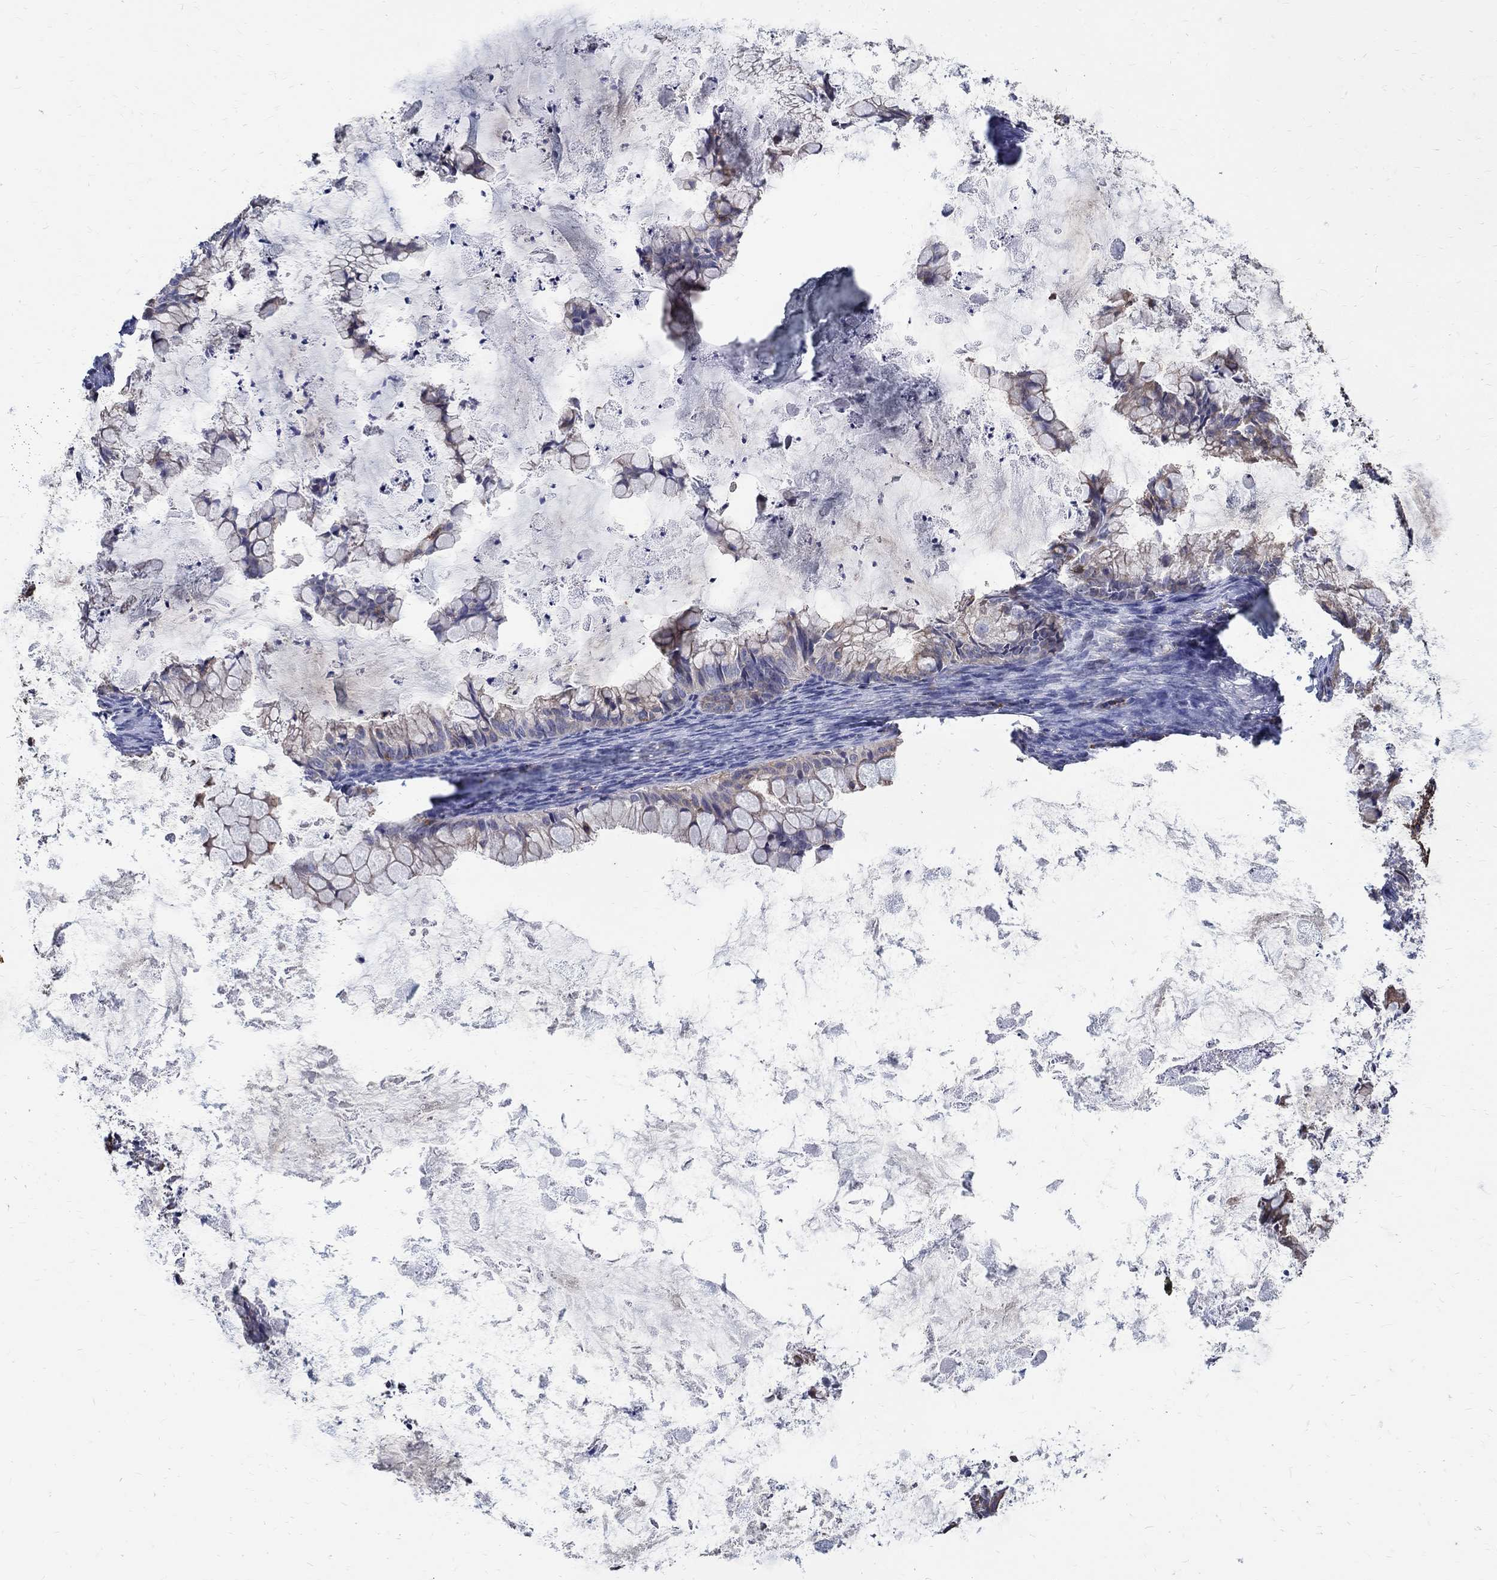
{"staining": {"intensity": "negative", "quantity": "none", "location": "none"}, "tissue": "ovarian cancer", "cell_type": "Tumor cells", "image_type": "cancer", "snomed": [{"axis": "morphology", "description": "Cystadenocarcinoma, mucinous, NOS"}, {"axis": "topography", "description": "Ovary"}], "caption": "Mucinous cystadenocarcinoma (ovarian) was stained to show a protein in brown. There is no significant expression in tumor cells.", "gene": "AGAP2", "patient": {"sex": "female", "age": 35}}